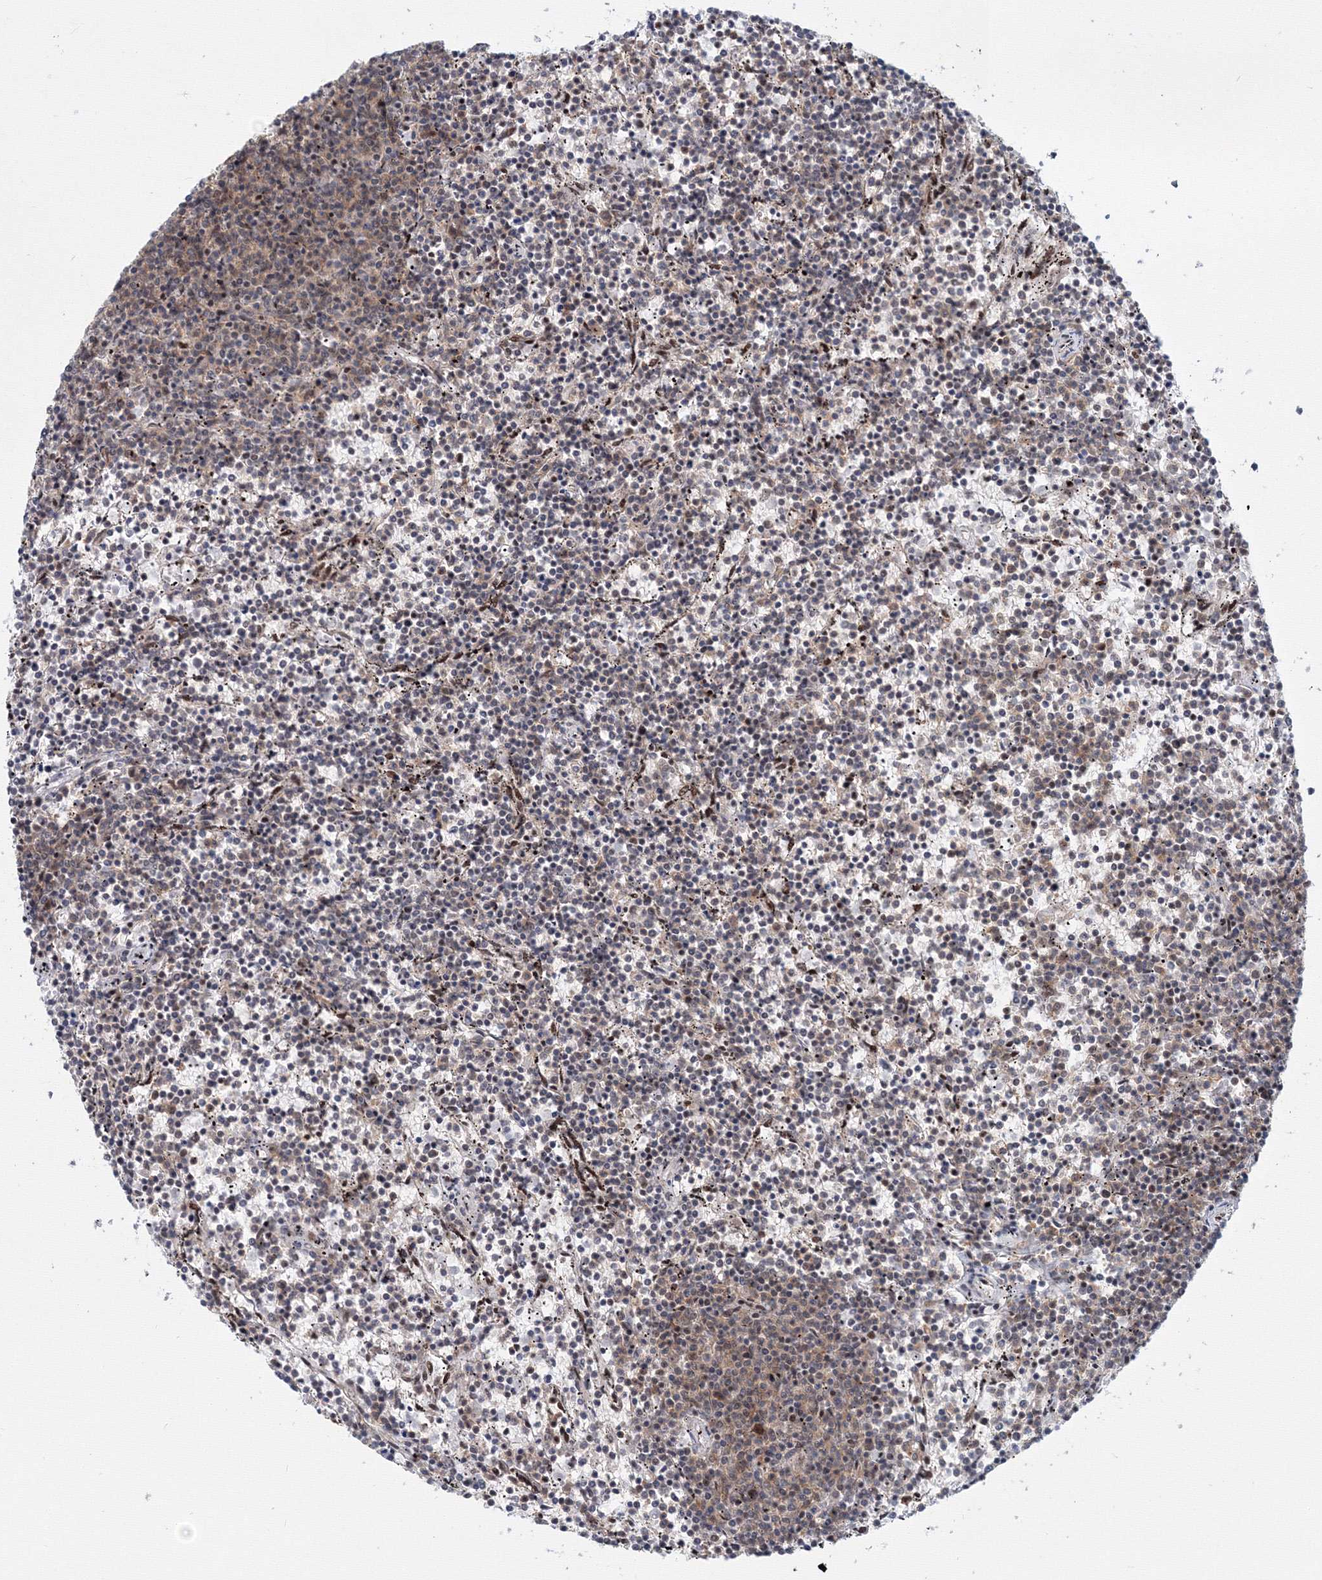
{"staining": {"intensity": "weak", "quantity": "25%-75%", "location": "cytoplasmic/membranous"}, "tissue": "lymphoma", "cell_type": "Tumor cells", "image_type": "cancer", "snomed": [{"axis": "morphology", "description": "Malignant lymphoma, non-Hodgkin's type, Low grade"}, {"axis": "topography", "description": "Spleen"}], "caption": "Immunohistochemical staining of lymphoma demonstrates low levels of weak cytoplasmic/membranous expression in about 25%-75% of tumor cells. The staining is performed using DAB (3,3'-diaminobenzidine) brown chromogen to label protein expression. The nuclei are counter-stained blue using hematoxylin.", "gene": "SF3B6", "patient": {"sex": "female", "age": 50}}